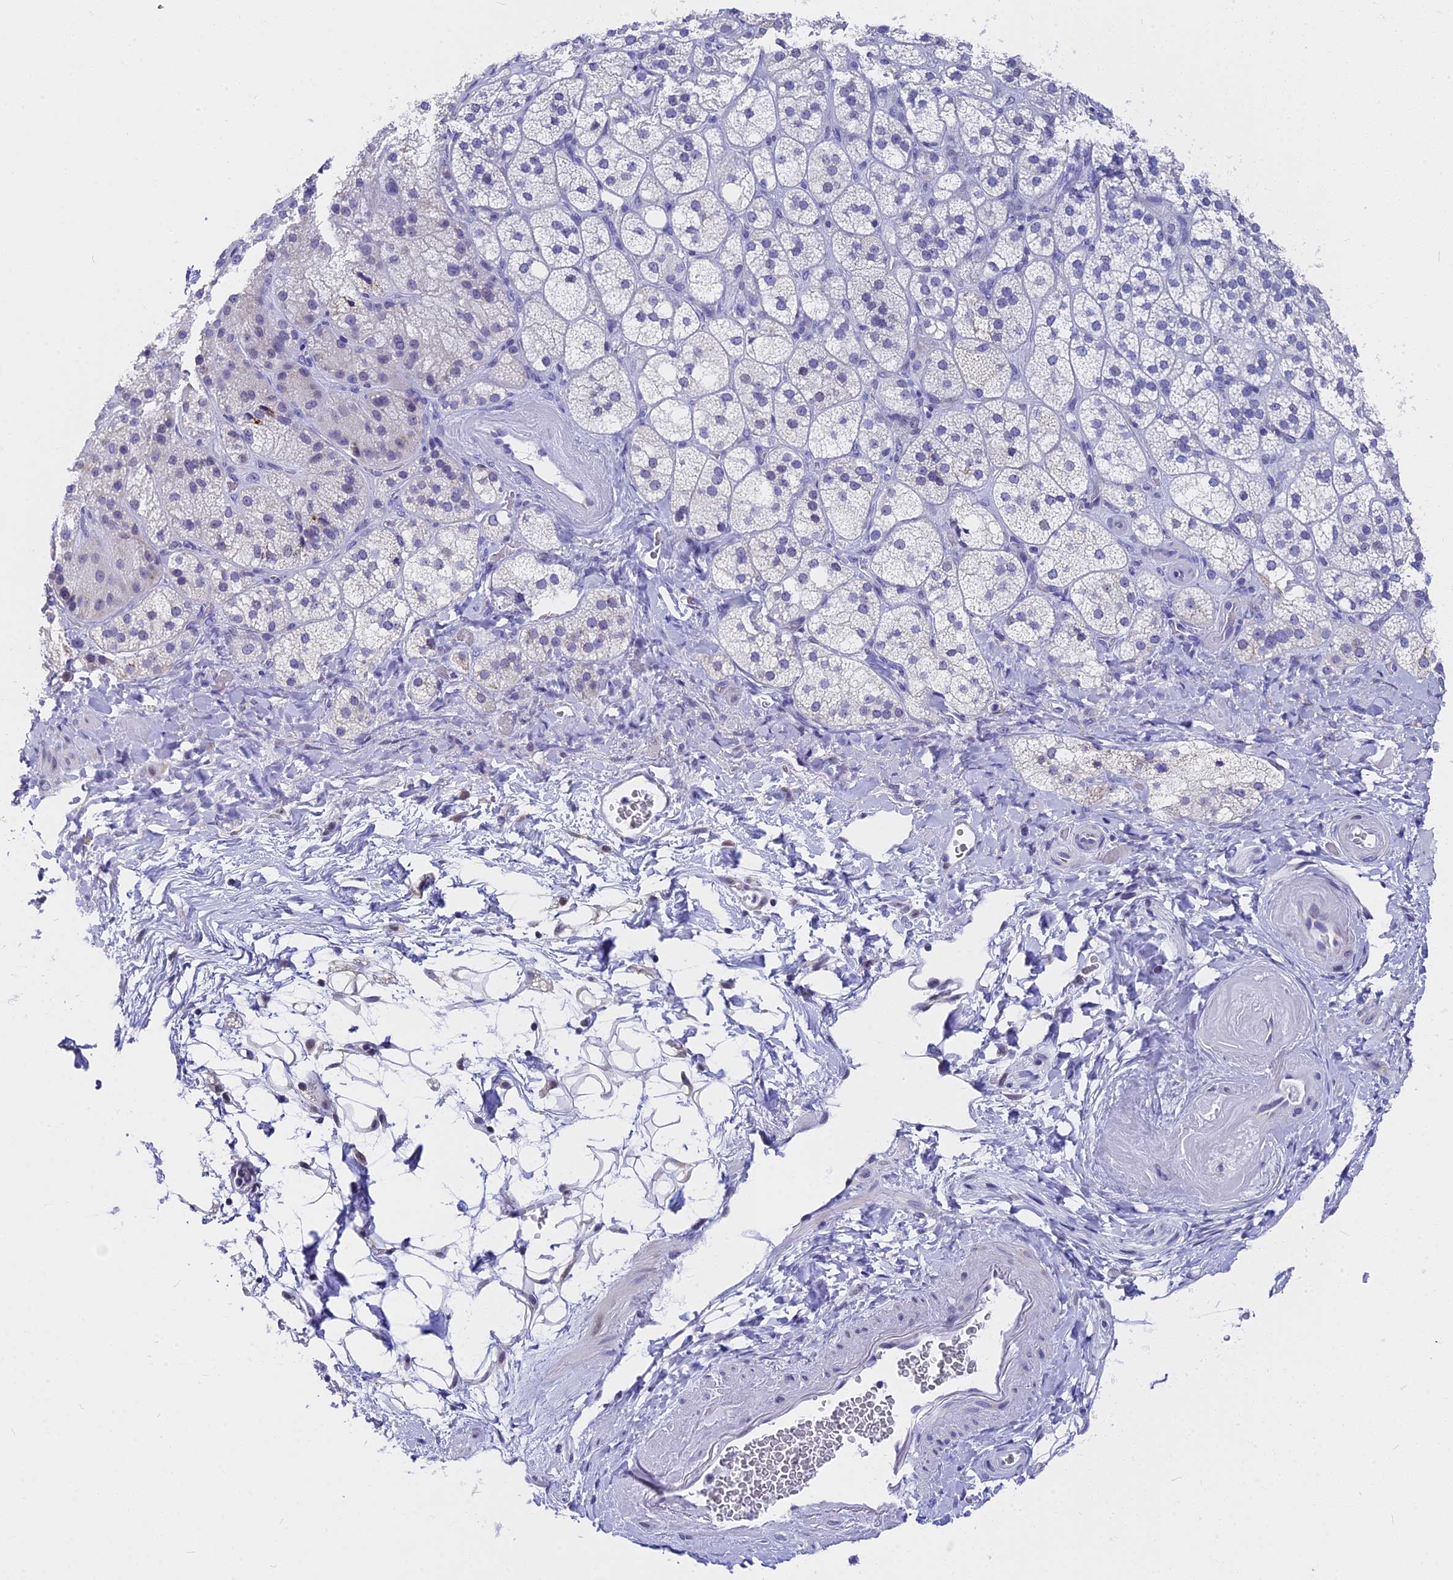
{"staining": {"intensity": "strong", "quantity": "<25%", "location": "cytoplasmic/membranous,nuclear"}, "tissue": "adrenal gland", "cell_type": "Glandular cells", "image_type": "normal", "snomed": [{"axis": "morphology", "description": "Normal tissue, NOS"}, {"axis": "topography", "description": "Adrenal gland"}], "caption": "The micrograph exhibits immunohistochemical staining of benign adrenal gland. There is strong cytoplasmic/membranous,nuclear expression is seen in about <25% of glandular cells.", "gene": "FAM174C", "patient": {"sex": "male", "age": 61}}